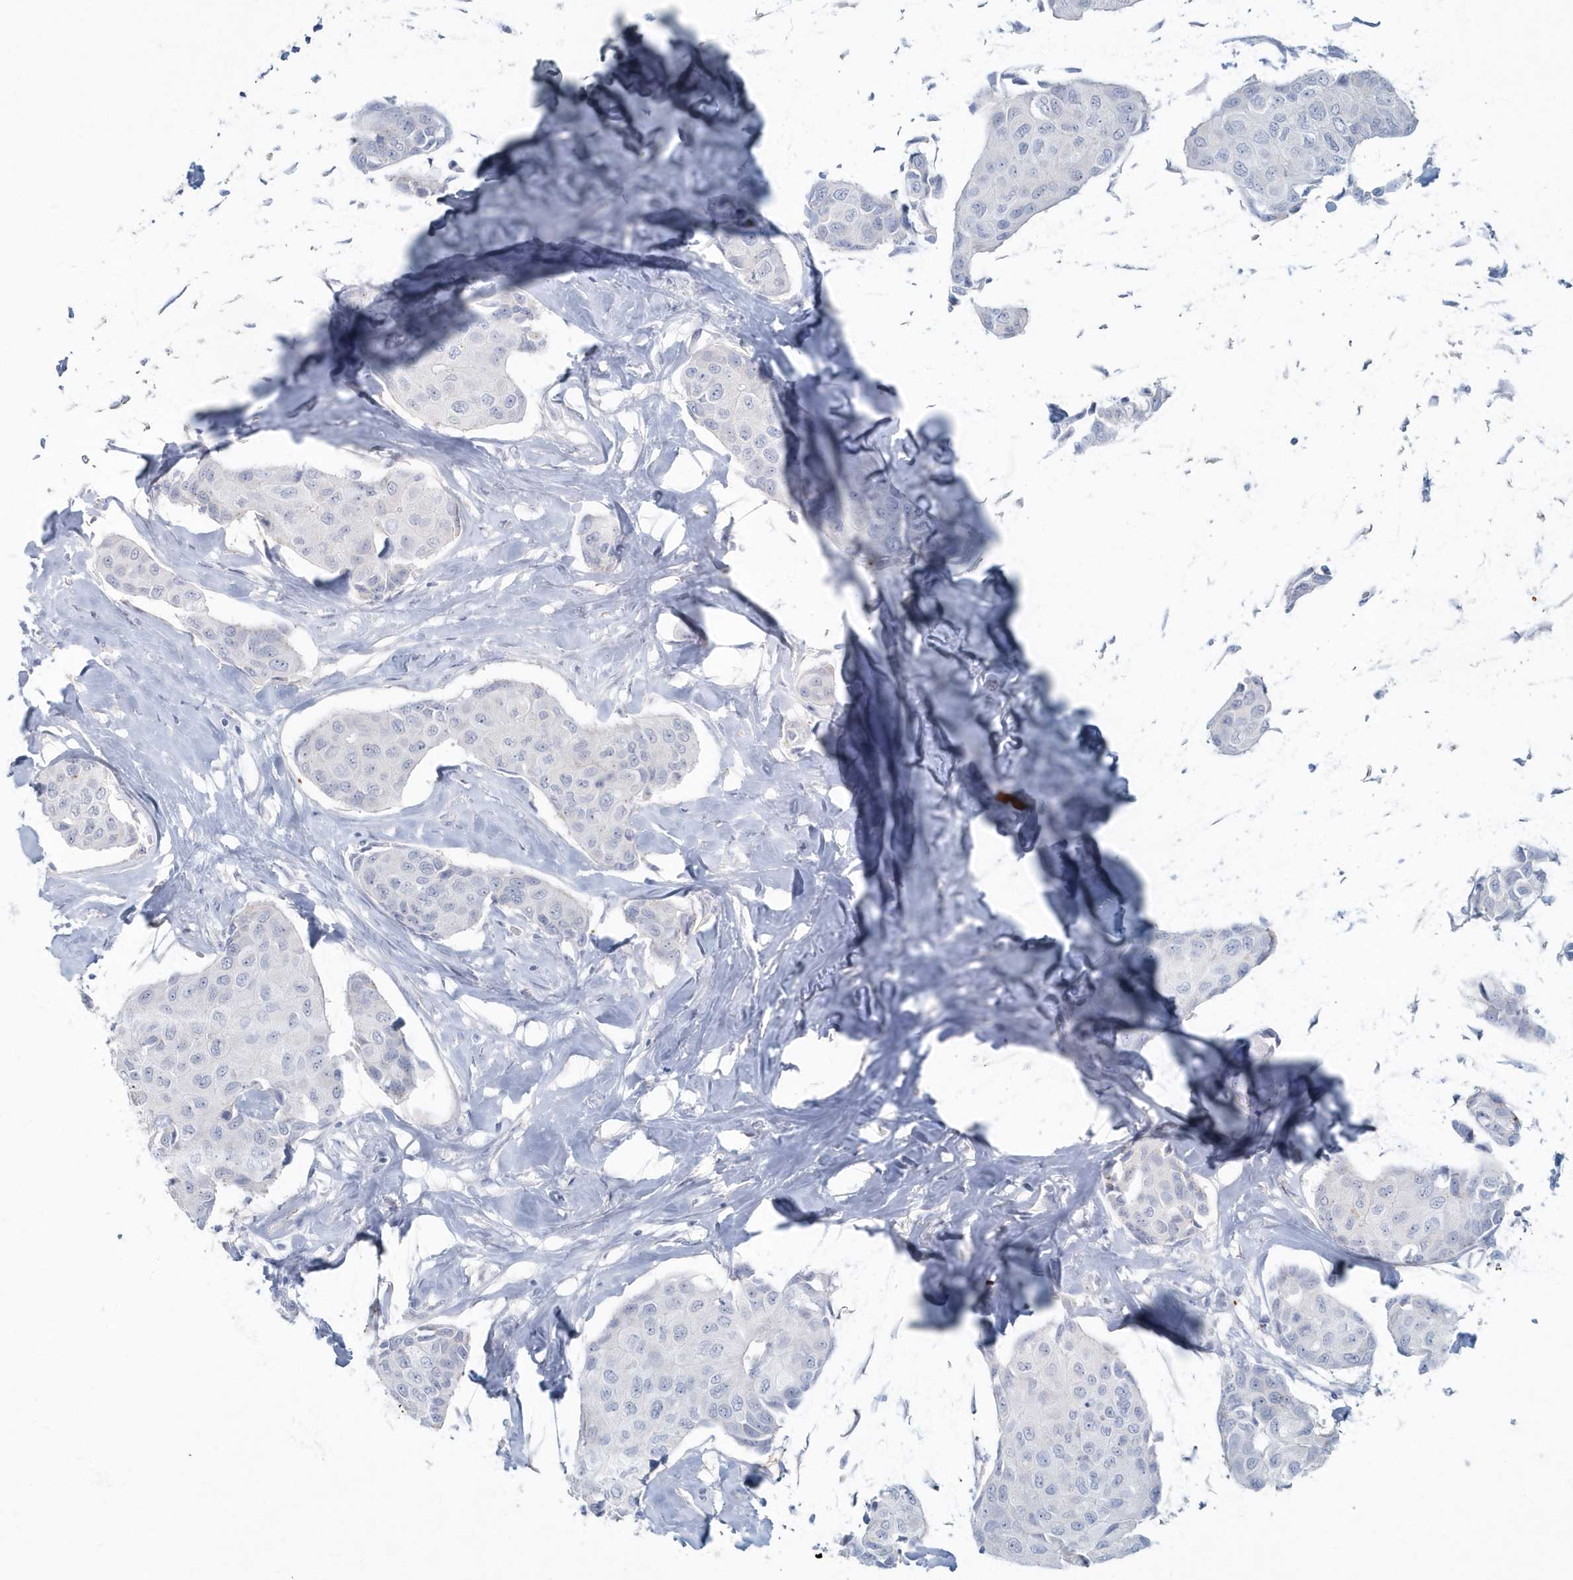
{"staining": {"intensity": "negative", "quantity": "none", "location": "none"}, "tissue": "breast cancer", "cell_type": "Tumor cells", "image_type": "cancer", "snomed": [{"axis": "morphology", "description": "Duct carcinoma"}, {"axis": "topography", "description": "Breast"}], "caption": "Breast cancer was stained to show a protein in brown. There is no significant staining in tumor cells.", "gene": "MYOT", "patient": {"sex": "female", "age": 80}}